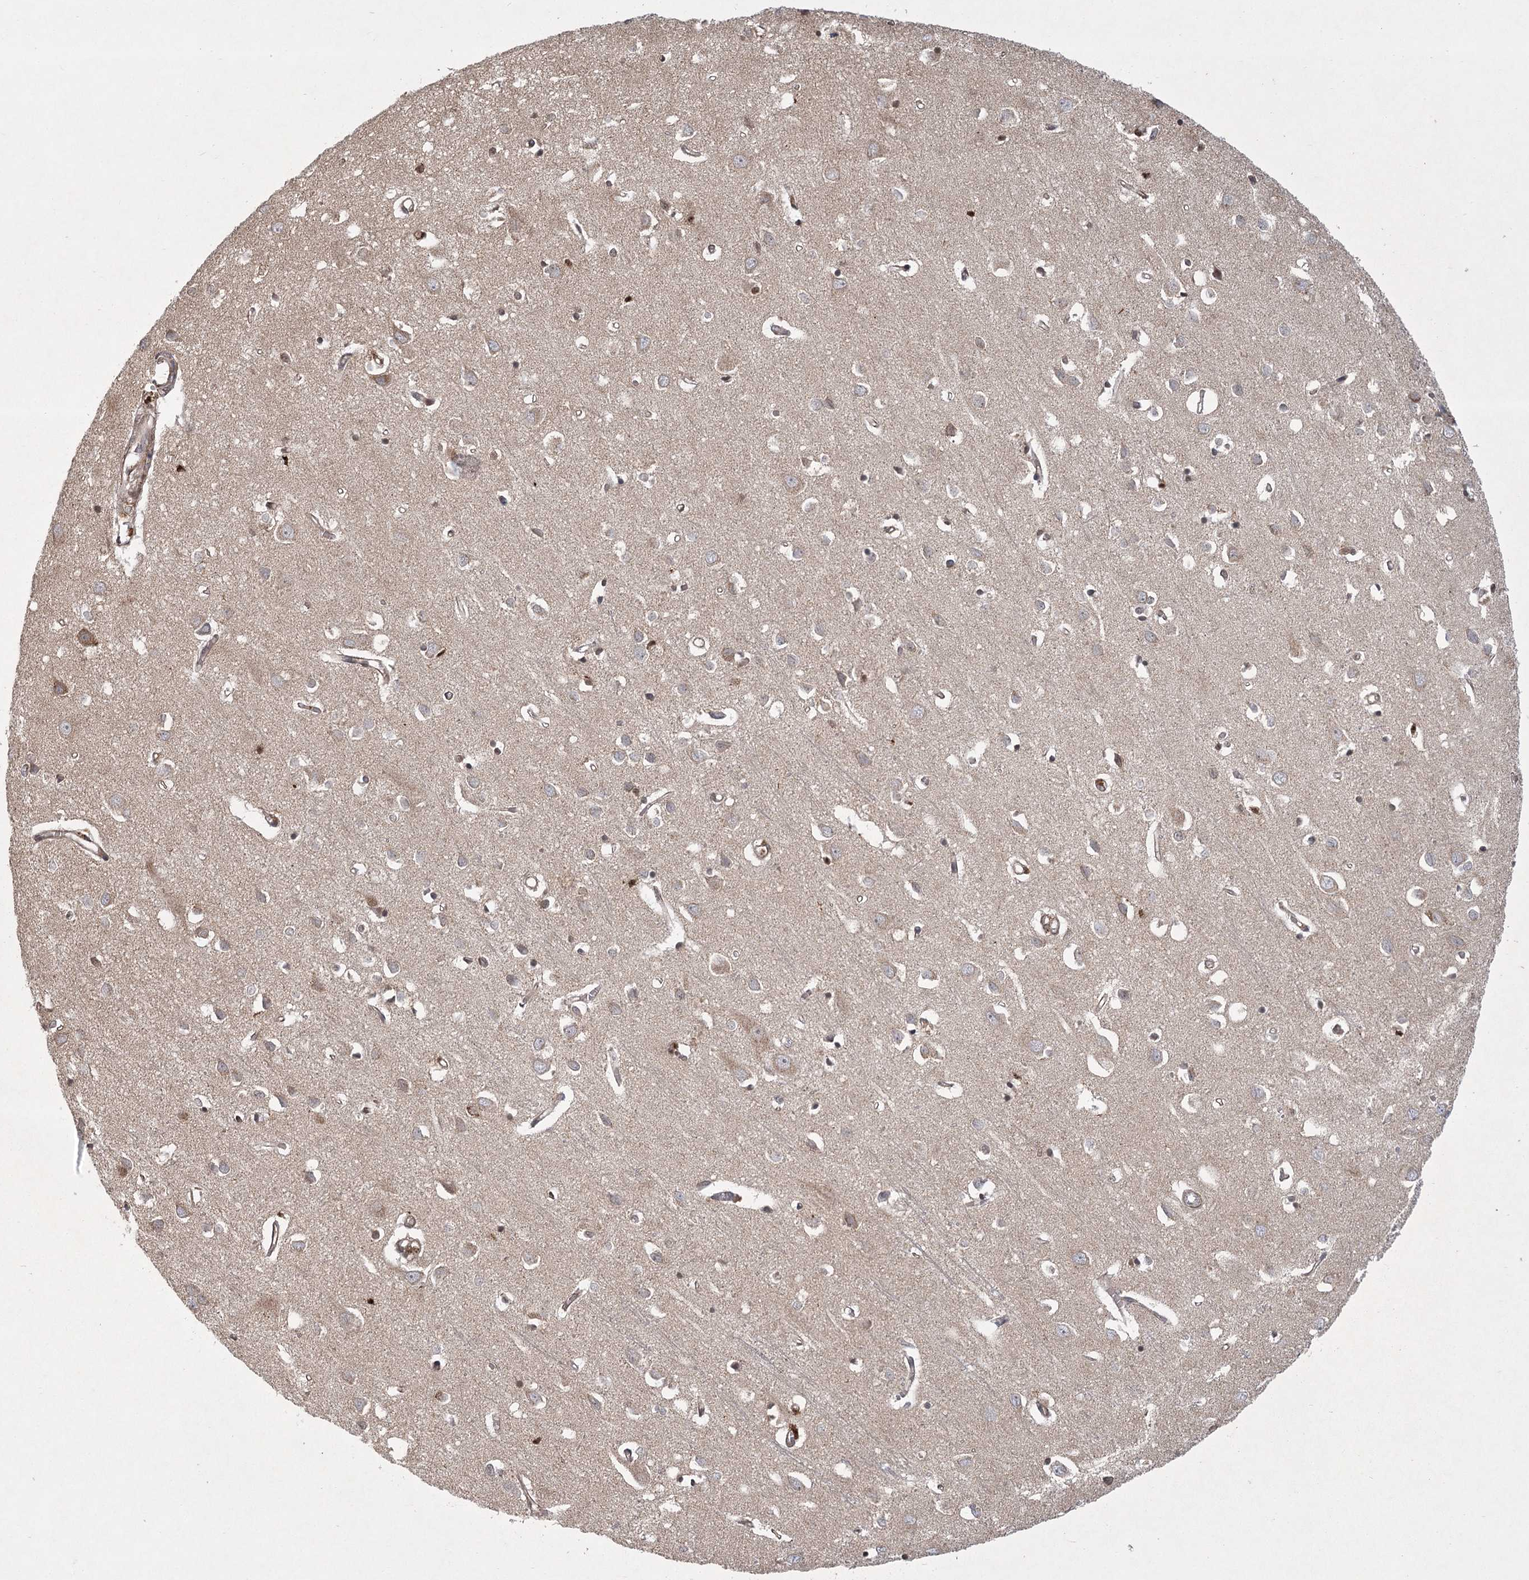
{"staining": {"intensity": "moderate", "quantity": "25%-75%", "location": "cytoplasmic/membranous"}, "tissue": "cerebral cortex", "cell_type": "Endothelial cells", "image_type": "normal", "snomed": [{"axis": "morphology", "description": "Normal tissue, NOS"}, {"axis": "topography", "description": "Cerebral cortex"}], "caption": "Endothelial cells exhibit moderate cytoplasmic/membranous expression in about 25%-75% of cells in unremarkable cerebral cortex. (Stains: DAB (3,3'-diaminobenzidine) in brown, nuclei in blue, Microscopy: brightfield microscopy at high magnification).", "gene": "MEPE", "patient": {"sex": "female", "age": 64}}